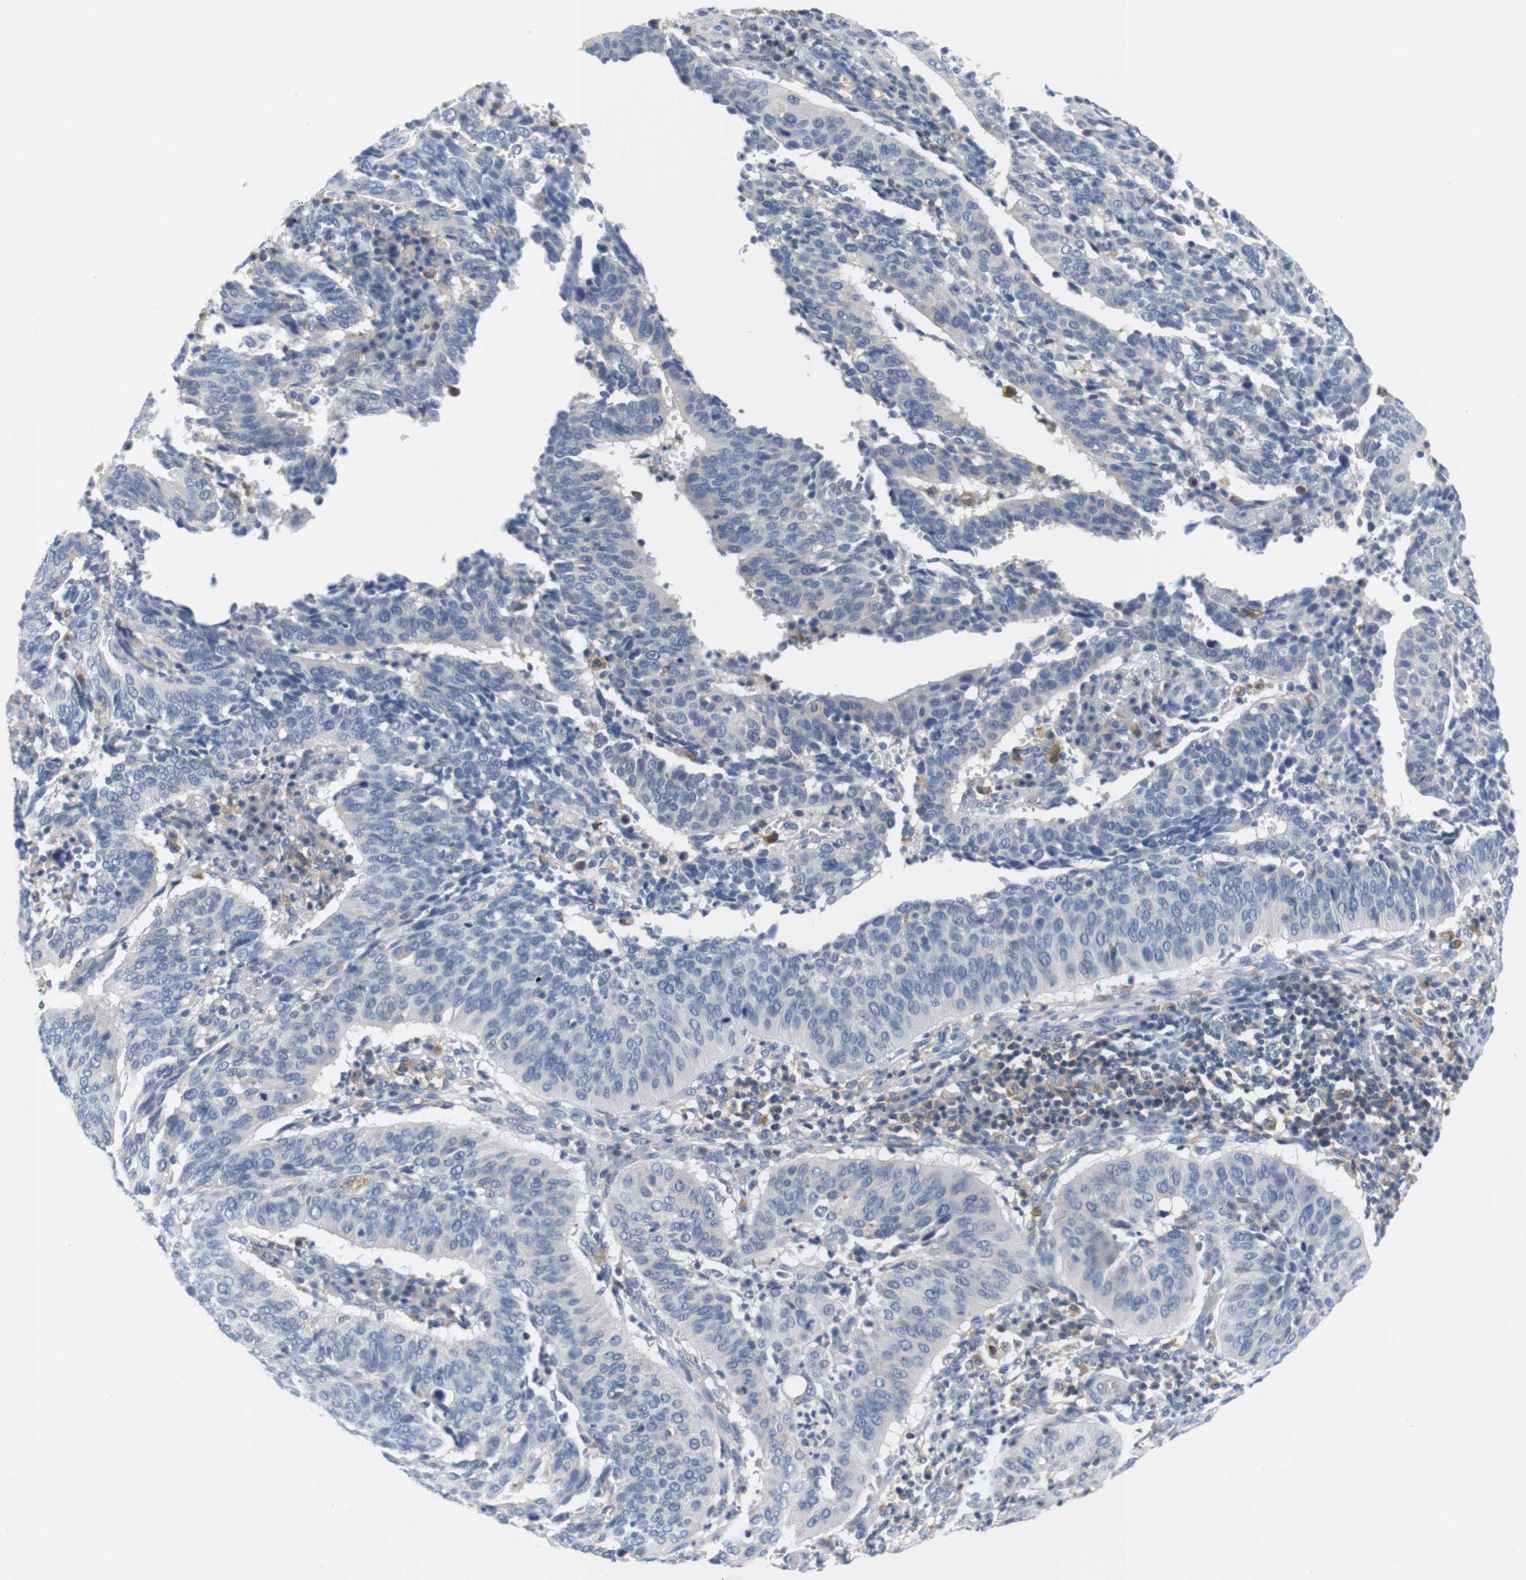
{"staining": {"intensity": "negative", "quantity": "none", "location": "none"}, "tissue": "cervical cancer", "cell_type": "Tumor cells", "image_type": "cancer", "snomed": [{"axis": "morphology", "description": "Normal tissue, NOS"}, {"axis": "morphology", "description": "Squamous cell carcinoma, NOS"}, {"axis": "topography", "description": "Cervix"}], "caption": "Immunohistochemistry of human cervical cancer shows no staining in tumor cells.", "gene": "CNGA2", "patient": {"sex": "female", "age": 39}}